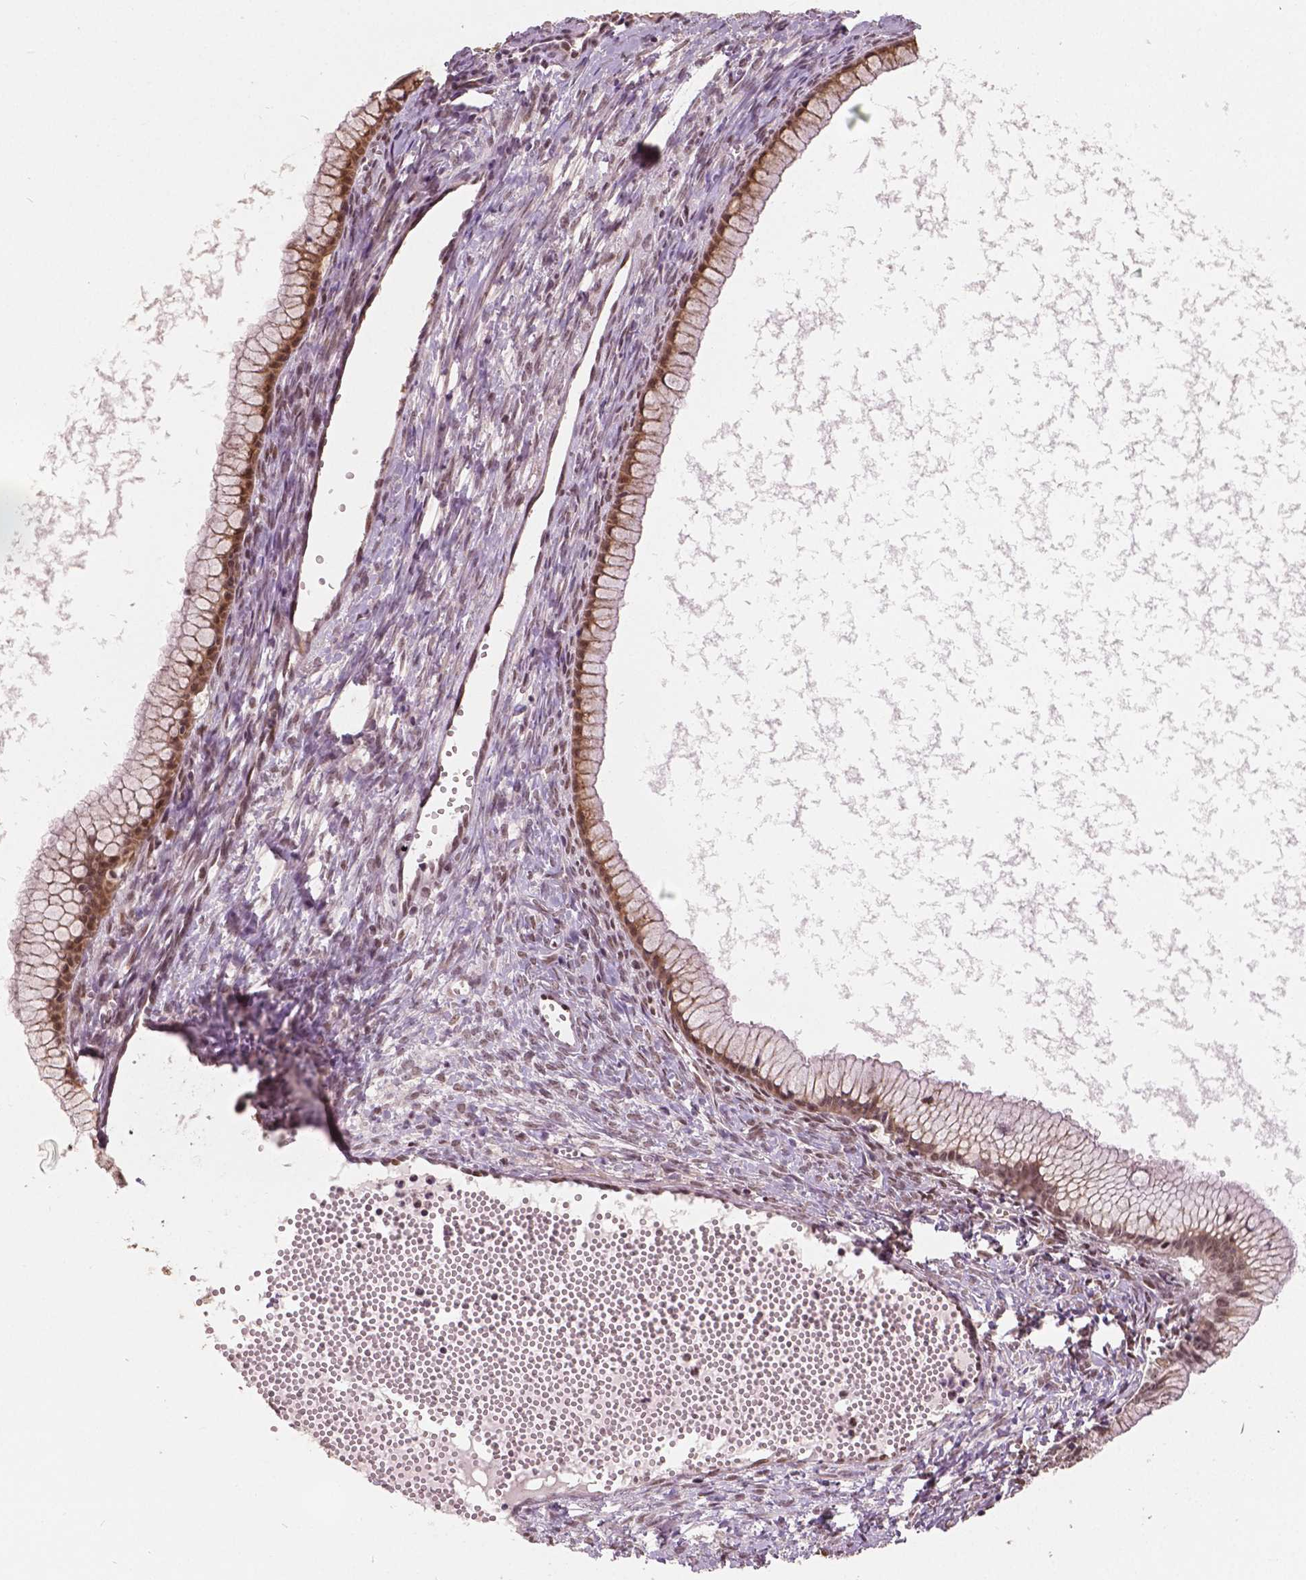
{"staining": {"intensity": "weak", "quantity": ">75%", "location": "nuclear"}, "tissue": "ovarian cancer", "cell_type": "Tumor cells", "image_type": "cancer", "snomed": [{"axis": "morphology", "description": "Cystadenocarcinoma, mucinous, NOS"}, {"axis": "topography", "description": "Ovary"}], "caption": "IHC of ovarian cancer (mucinous cystadenocarcinoma) demonstrates low levels of weak nuclear expression in about >75% of tumor cells.", "gene": "HMBOX1", "patient": {"sex": "female", "age": 41}}